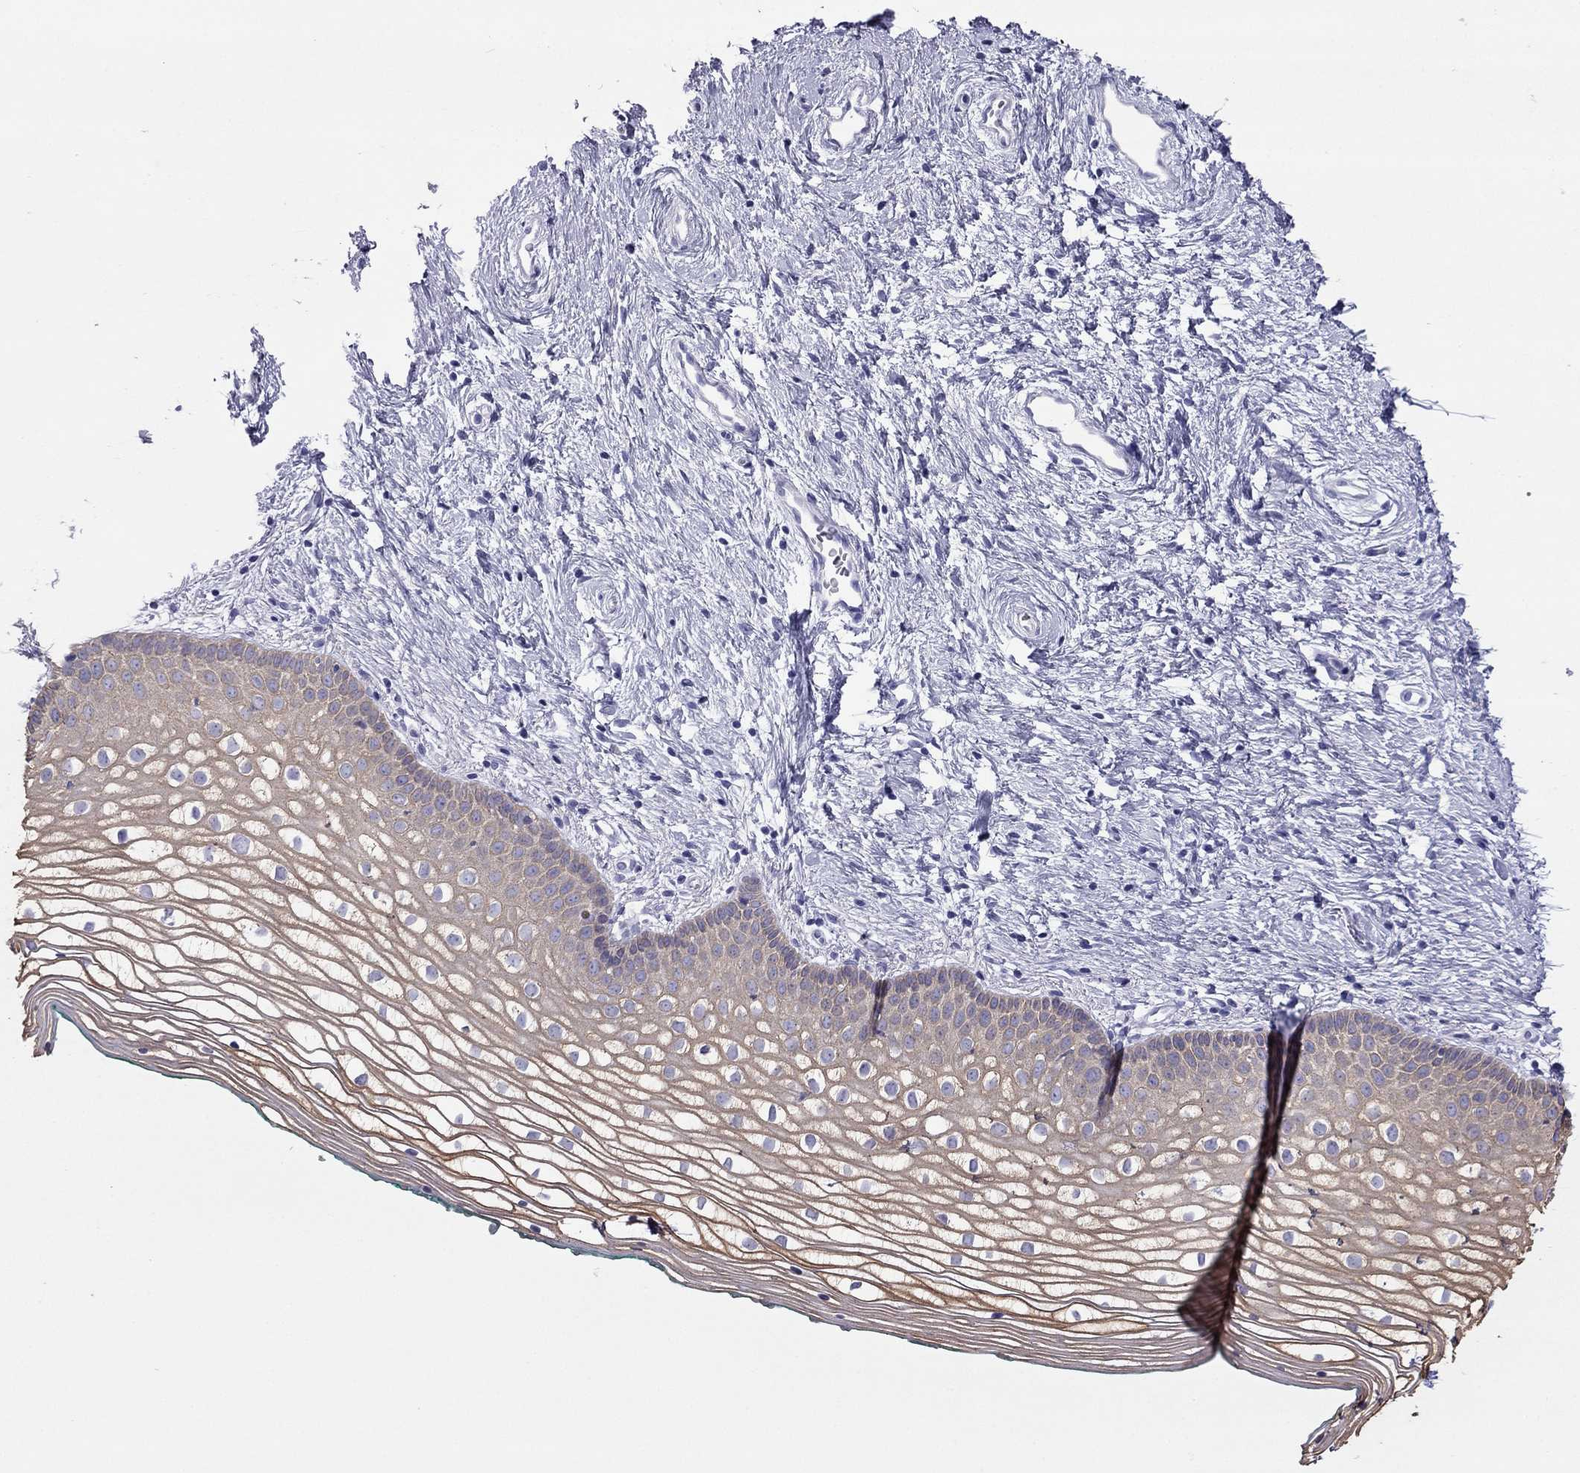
{"staining": {"intensity": "weak", "quantity": ">75%", "location": "cytoplasmic/membranous"}, "tissue": "vagina", "cell_type": "Squamous epithelial cells", "image_type": "normal", "snomed": [{"axis": "morphology", "description": "Normal tissue, NOS"}, {"axis": "topography", "description": "Vagina"}], "caption": "Vagina stained with a brown dye exhibits weak cytoplasmic/membranous positive expression in about >75% of squamous epithelial cells.", "gene": "MAEL", "patient": {"sex": "female", "age": 36}}